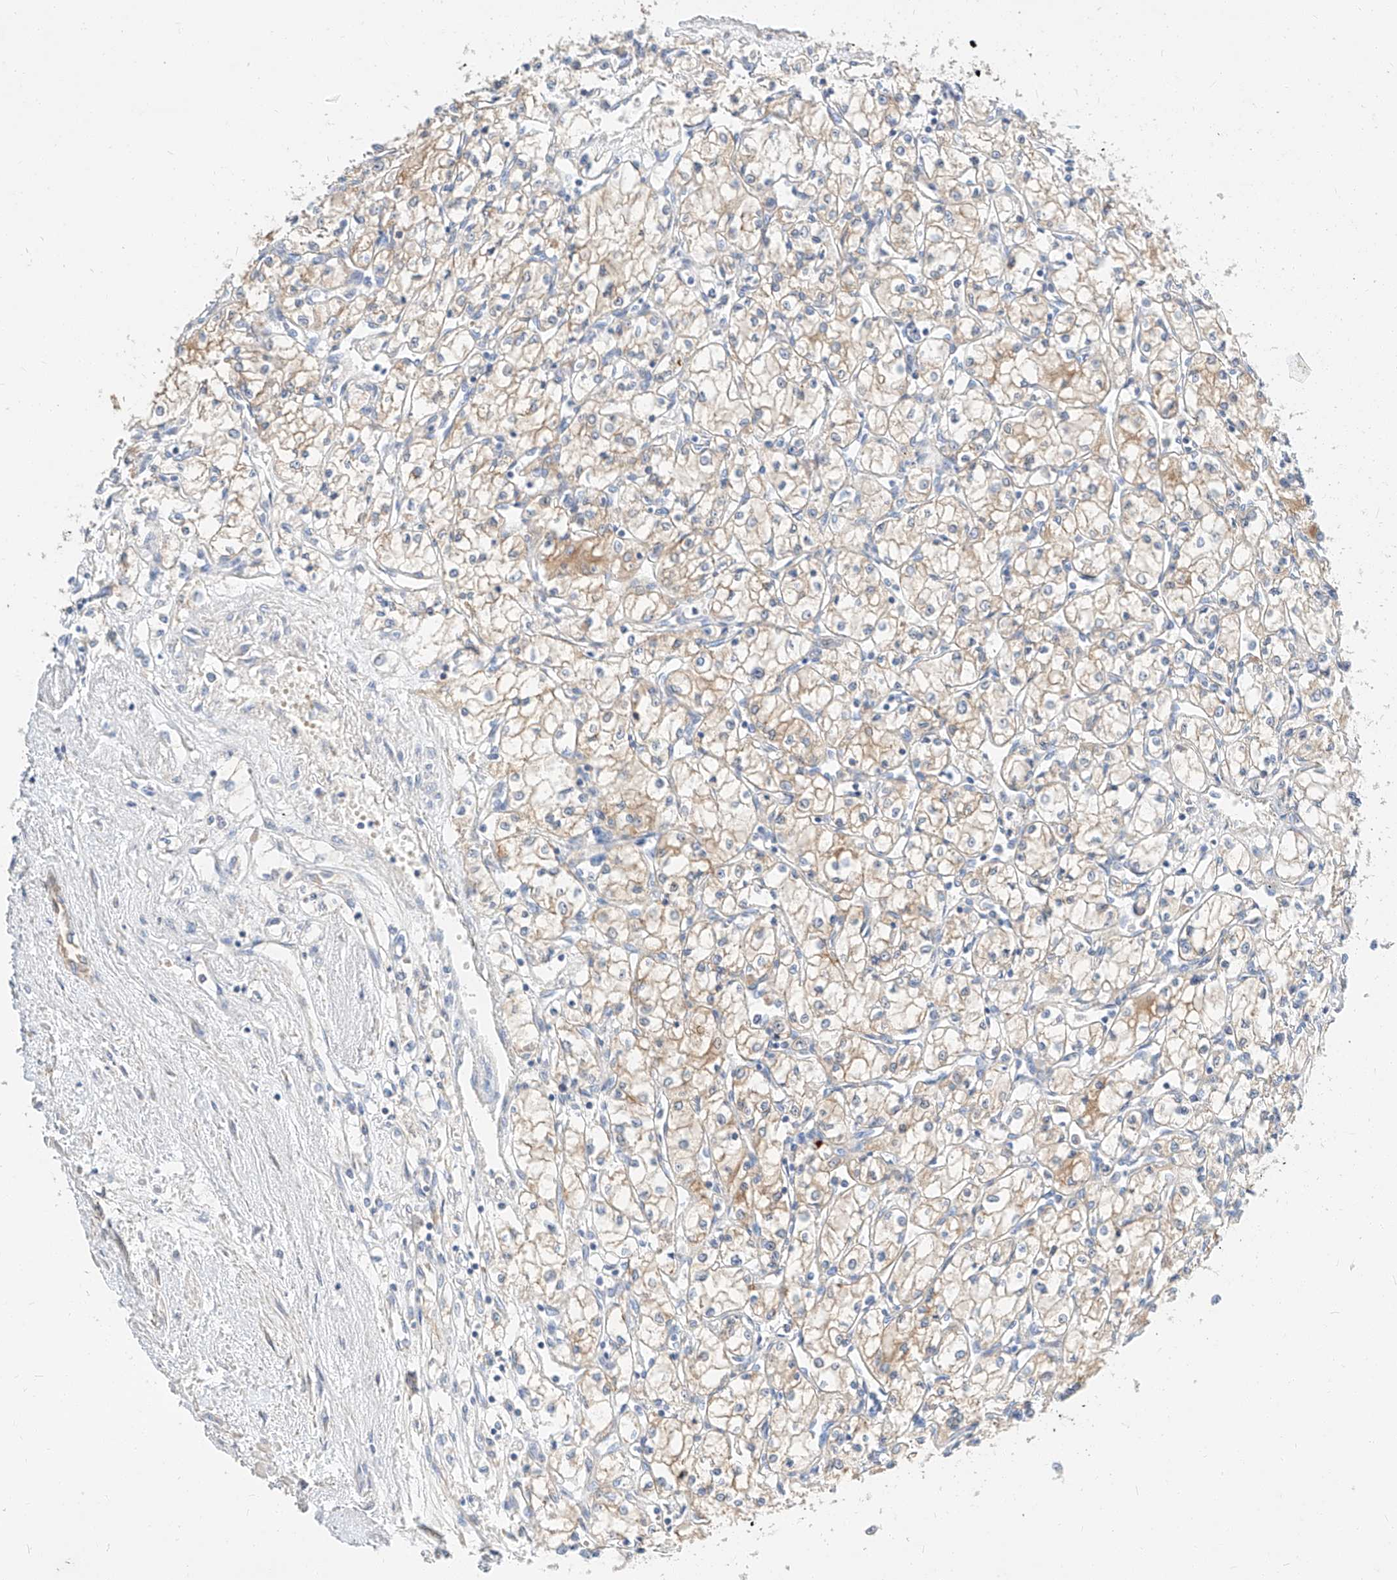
{"staining": {"intensity": "weak", "quantity": "25%-75%", "location": "cytoplasmic/membranous"}, "tissue": "renal cancer", "cell_type": "Tumor cells", "image_type": "cancer", "snomed": [{"axis": "morphology", "description": "Adenocarcinoma, NOS"}, {"axis": "topography", "description": "Kidney"}], "caption": "Weak cytoplasmic/membranous staining for a protein is identified in approximately 25%-75% of tumor cells of renal adenocarcinoma using immunohistochemistry.", "gene": "MAP7", "patient": {"sex": "male", "age": 59}}